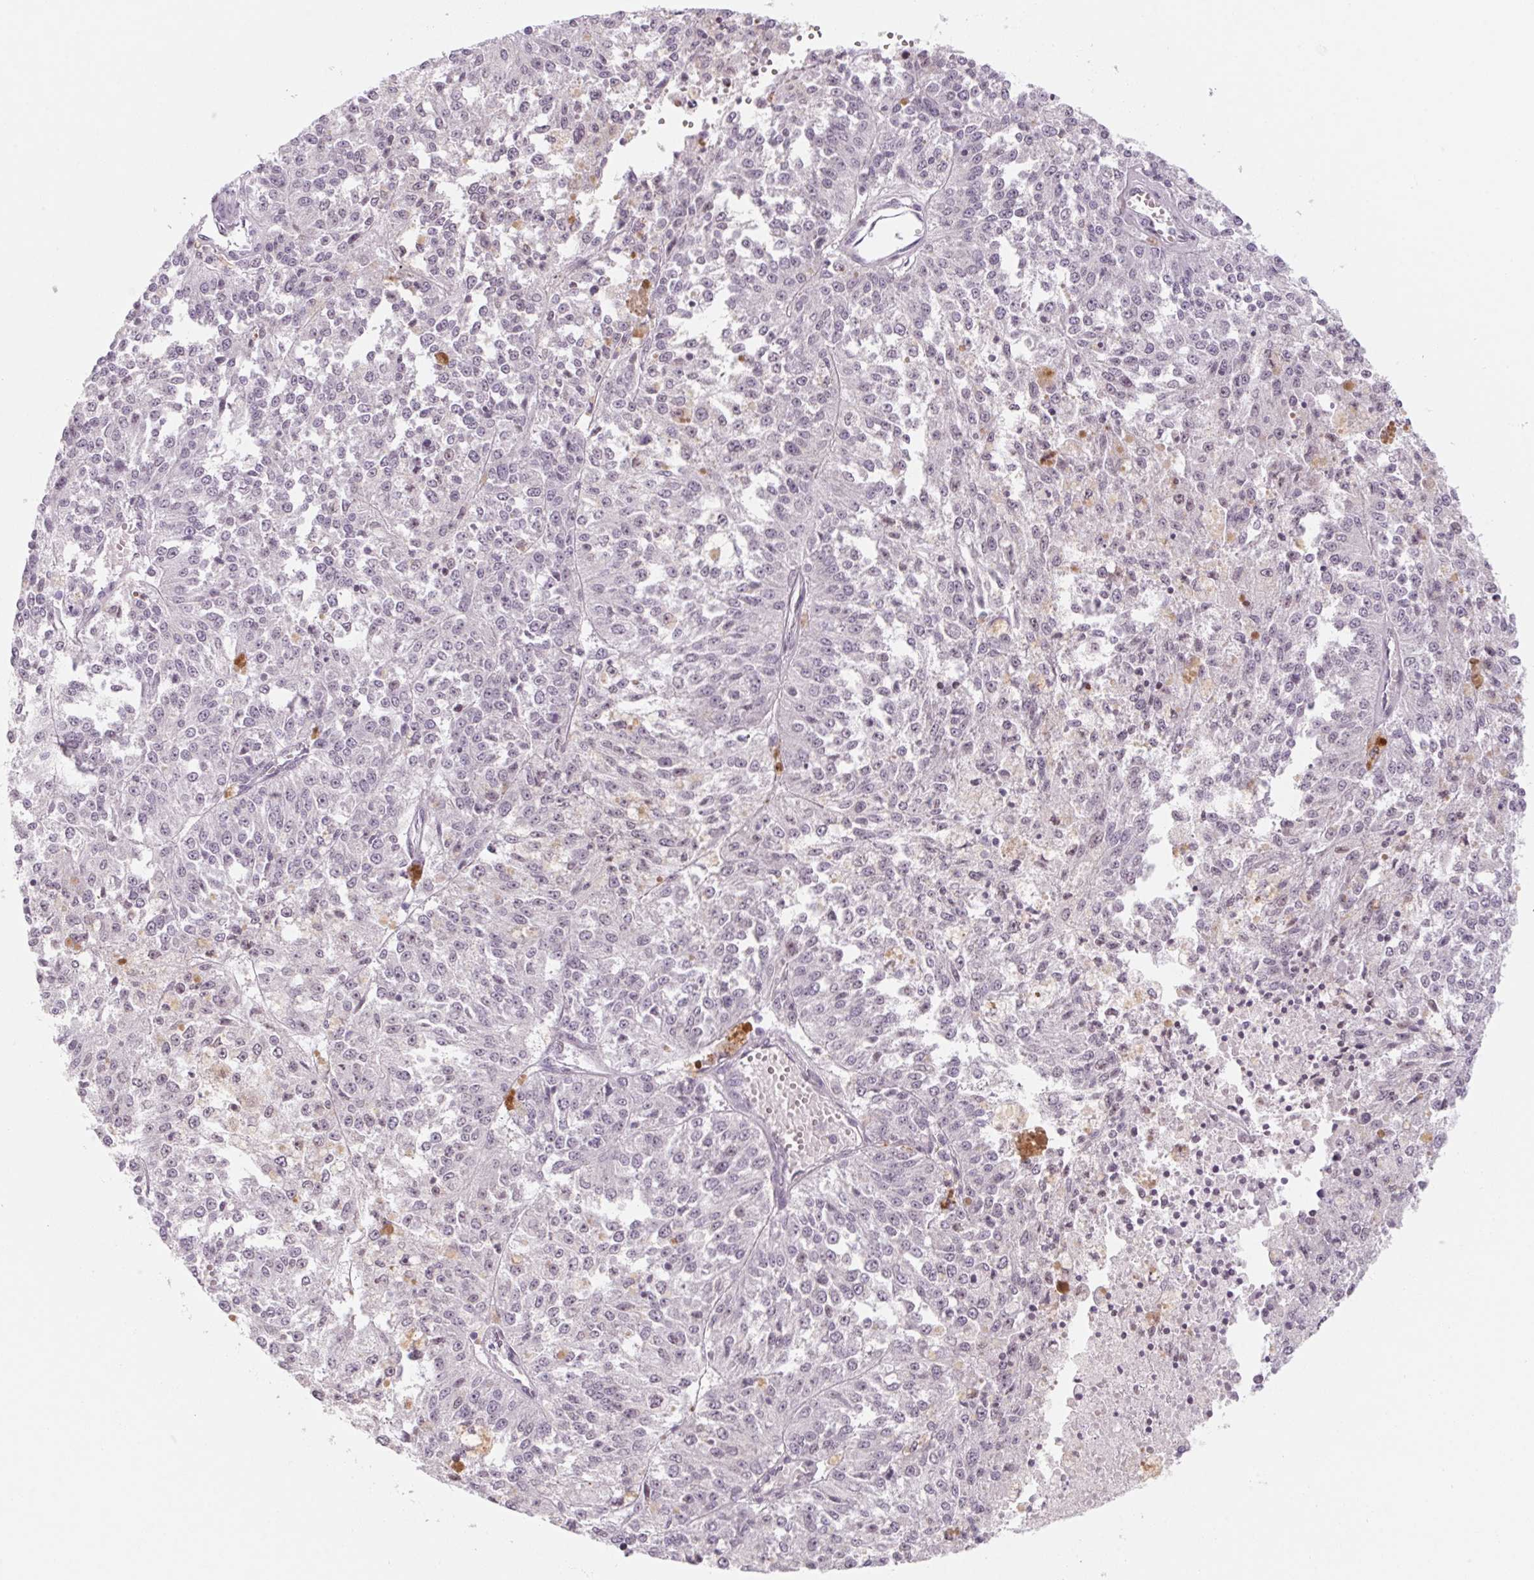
{"staining": {"intensity": "negative", "quantity": "none", "location": "none"}, "tissue": "melanoma", "cell_type": "Tumor cells", "image_type": "cancer", "snomed": [{"axis": "morphology", "description": "Malignant melanoma, Metastatic site"}, {"axis": "topography", "description": "Lymph node"}], "caption": "Tumor cells show no significant staining in malignant melanoma (metastatic site). (DAB (3,3'-diaminobenzidine) immunohistochemistry, high magnification).", "gene": "KCNQ2", "patient": {"sex": "female", "age": 64}}